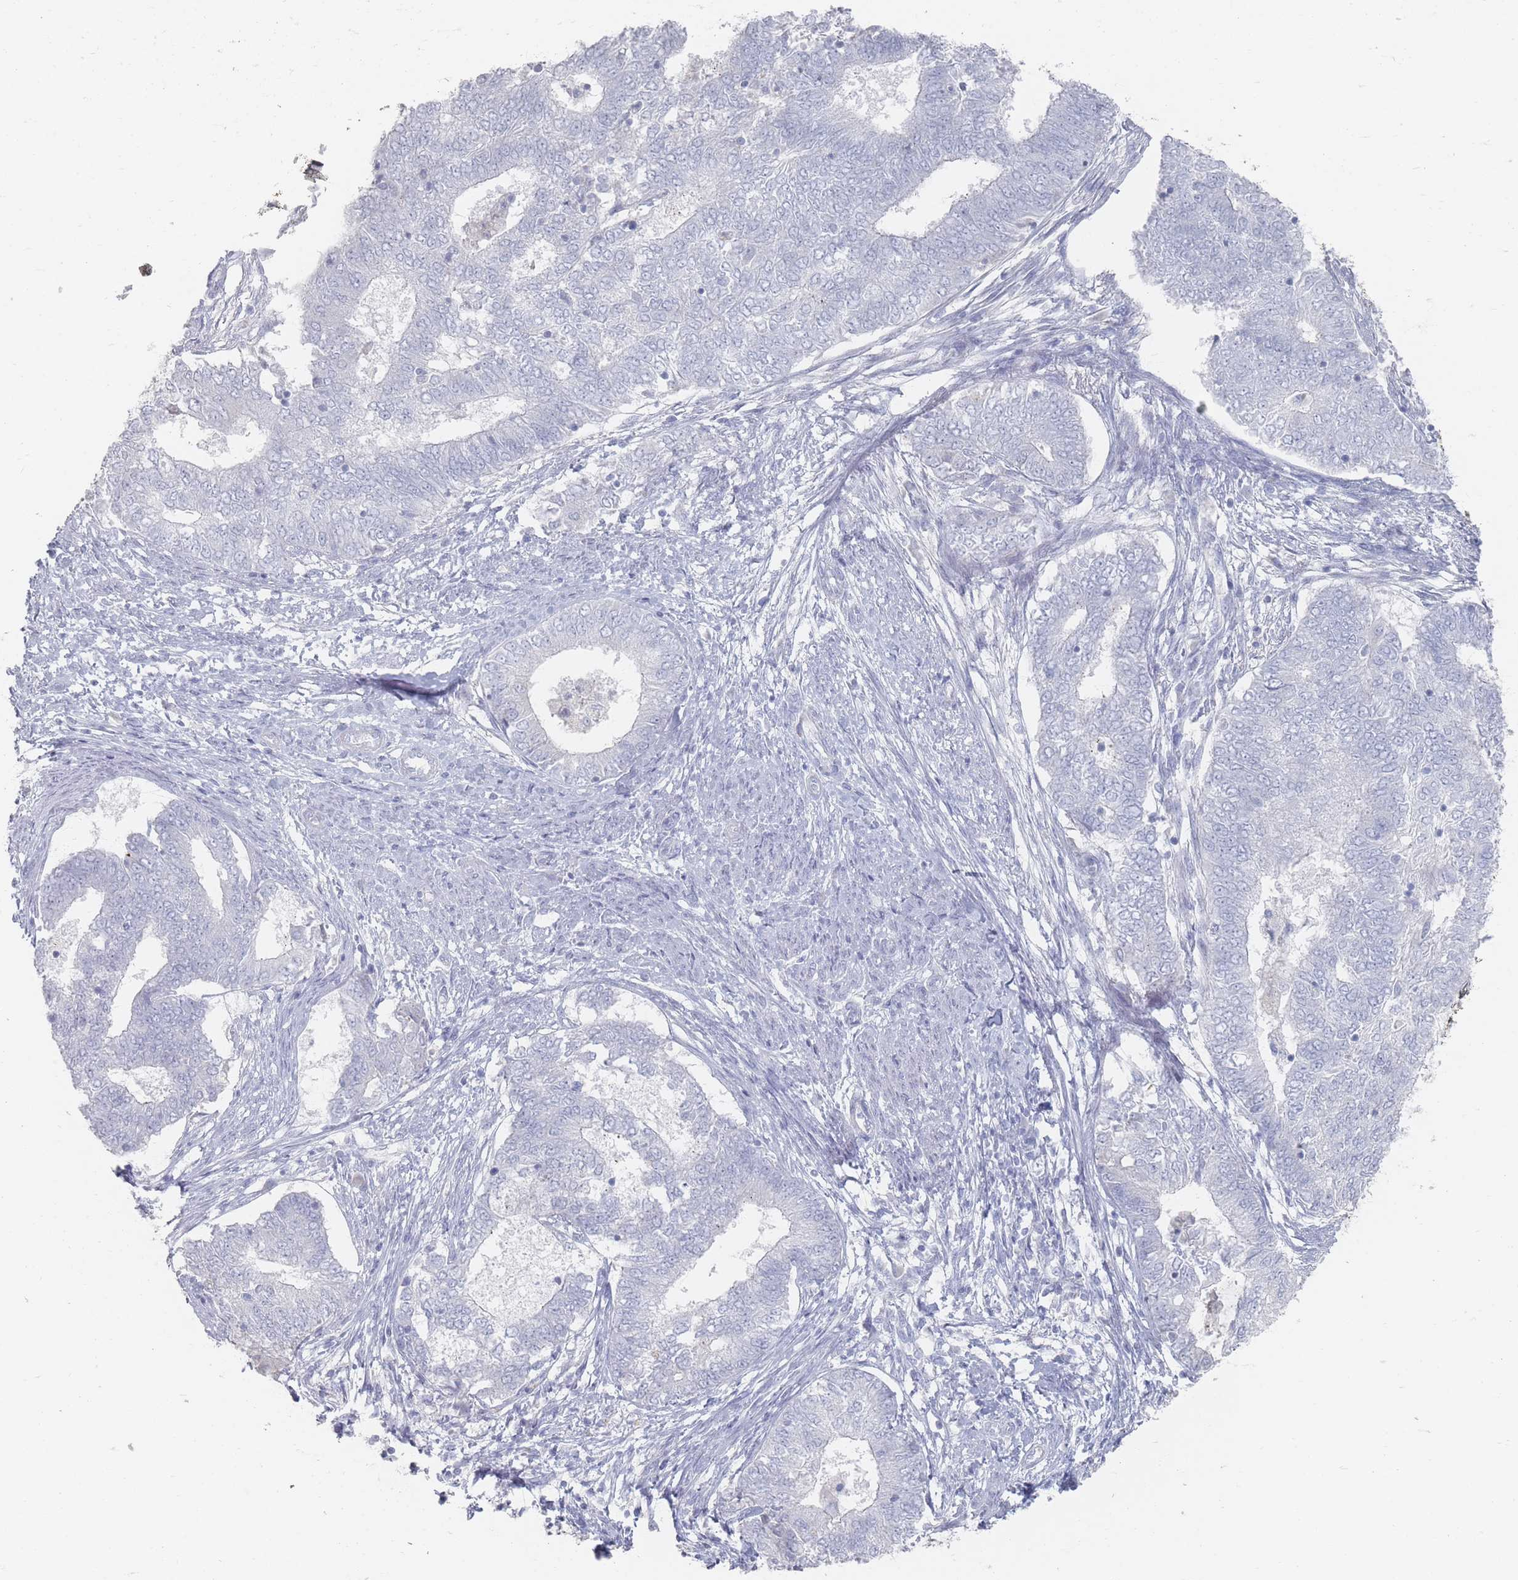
{"staining": {"intensity": "negative", "quantity": "none", "location": "none"}, "tissue": "endometrial cancer", "cell_type": "Tumor cells", "image_type": "cancer", "snomed": [{"axis": "morphology", "description": "Adenocarcinoma, NOS"}, {"axis": "topography", "description": "Endometrium"}], "caption": "The IHC image has no significant positivity in tumor cells of adenocarcinoma (endometrial) tissue.", "gene": "HELZ2", "patient": {"sex": "female", "age": 62}}